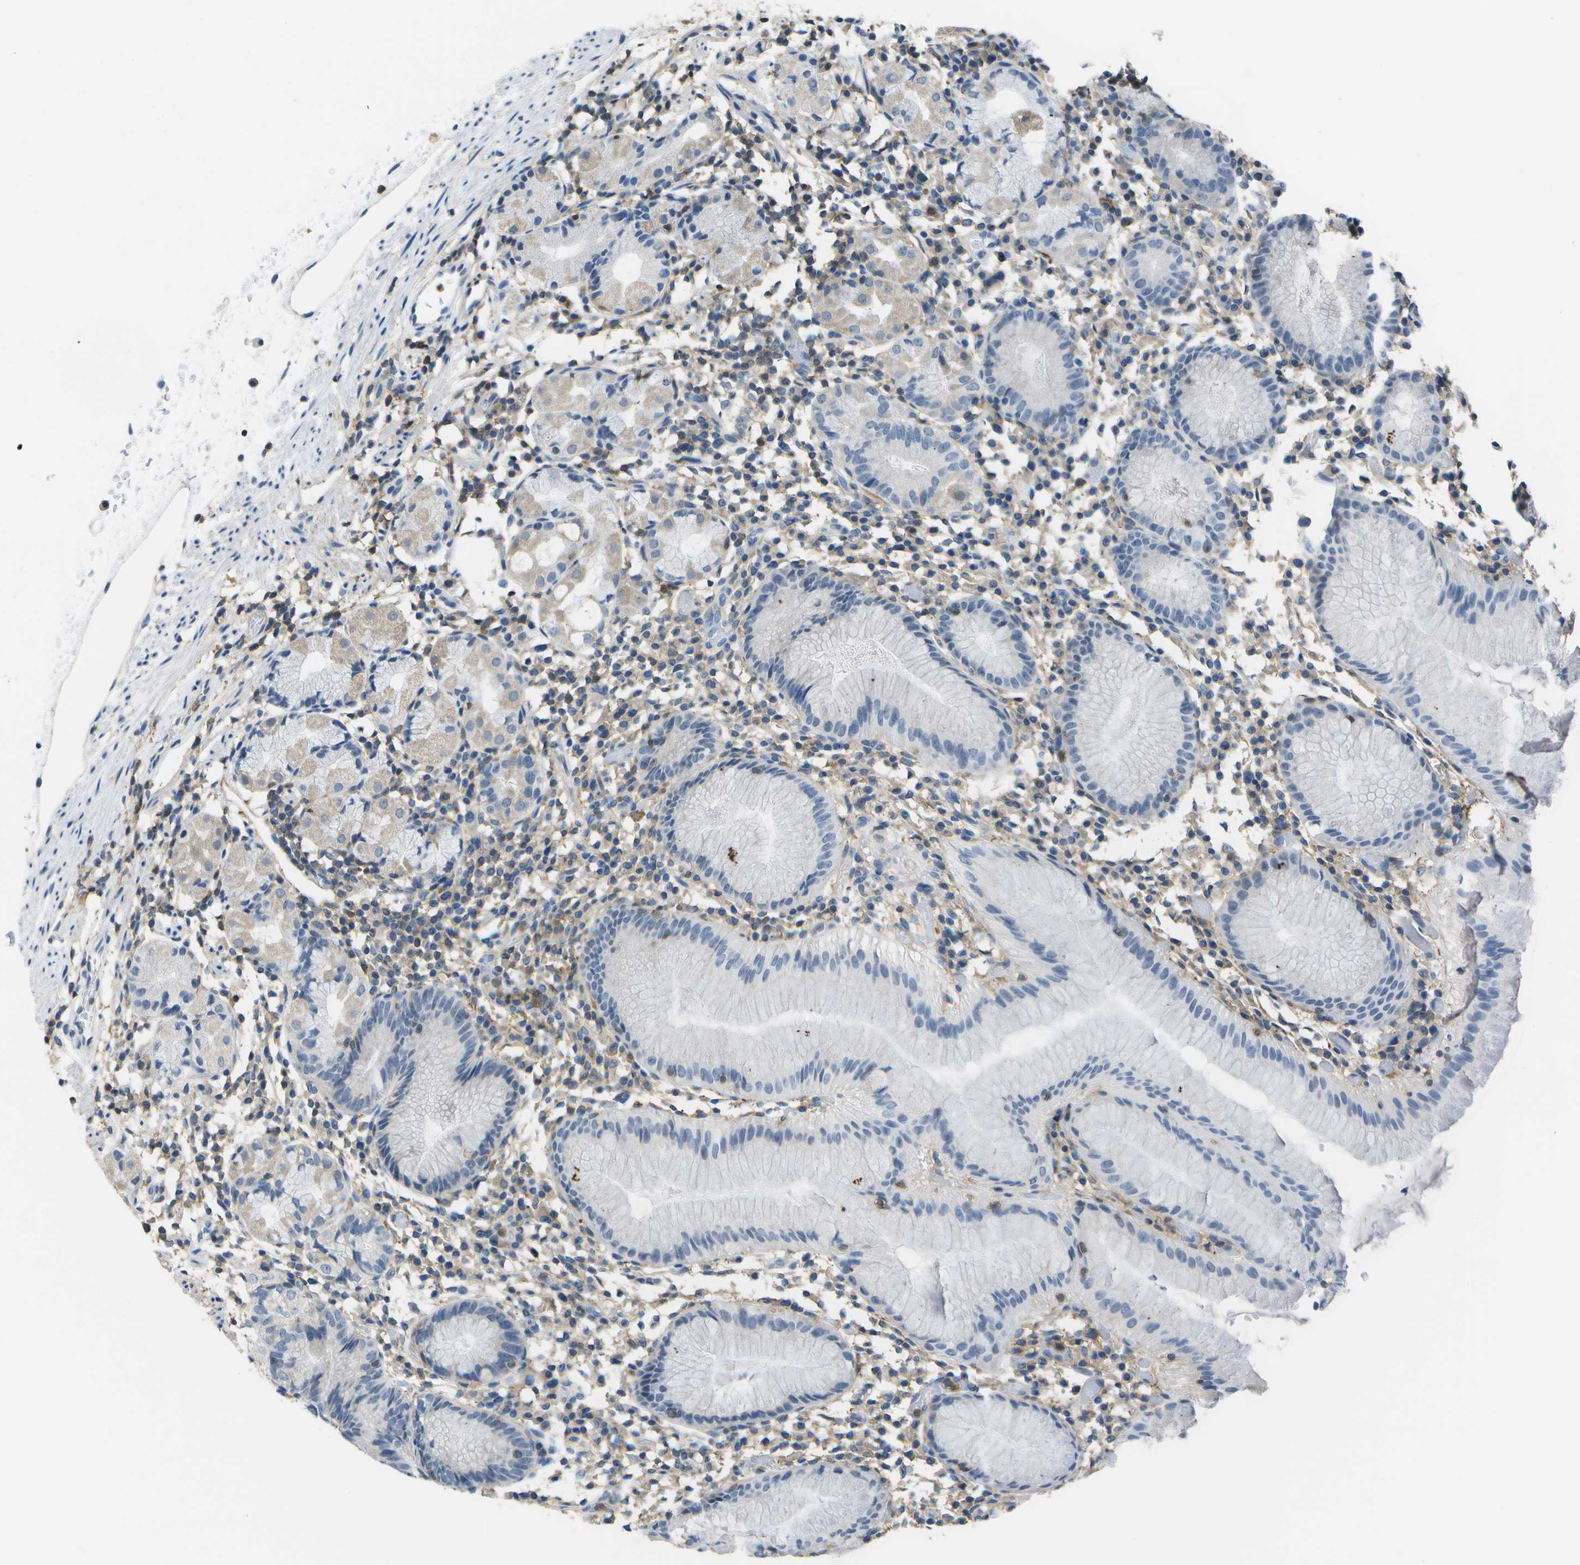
{"staining": {"intensity": "weak", "quantity": "<25%", "location": "cytoplasmic/membranous"}, "tissue": "stomach", "cell_type": "Glandular cells", "image_type": "normal", "snomed": [{"axis": "morphology", "description": "Normal tissue, NOS"}, {"axis": "topography", "description": "Stomach"}, {"axis": "topography", "description": "Stomach, lower"}], "caption": "IHC image of unremarkable human stomach stained for a protein (brown), which reveals no staining in glandular cells. (DAB (3,3'-diaminobenzidine) IHC with hematoxylin counter stain).", "gene": "RCSD1", "patient": {"sex": "female", "age": 75}}